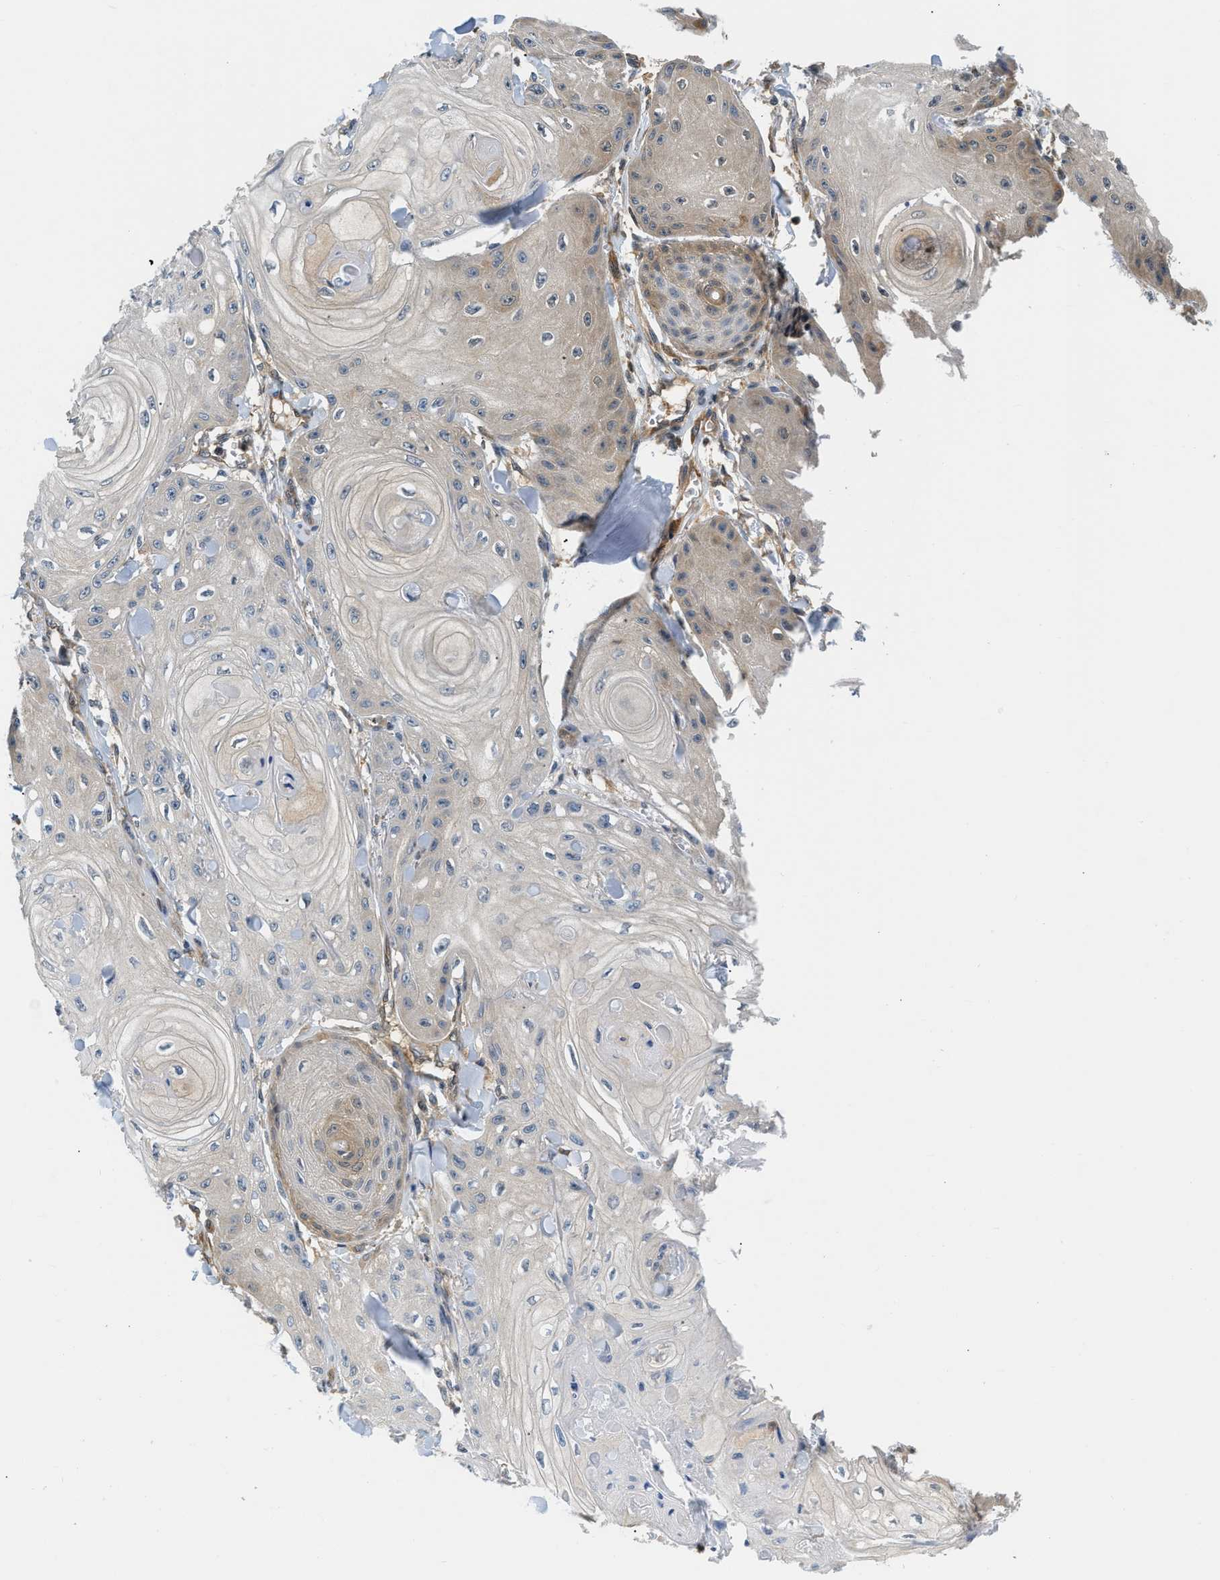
{"staining": {"intensity": "moderate", "quantity": "25%-75%", "location": "cytoplasmic/membranous"}, "tissue": "skin cancer", "cell_type": "Tumor cells", "image_type": "cancer", "snomed": [{"axis": "morphology", "description": "Squamous cell carcinoma, NOS"}, {"axis": "topography", "description": "Skin"}], "caption": "An image of squamous cell carcinoma (skin) stained for a protein shows moderate cytoplasmic/membranous brown staining in tumor cells.", "gene": "EIF4EBP2", "patient": {"sex": "male", "age": 74}}